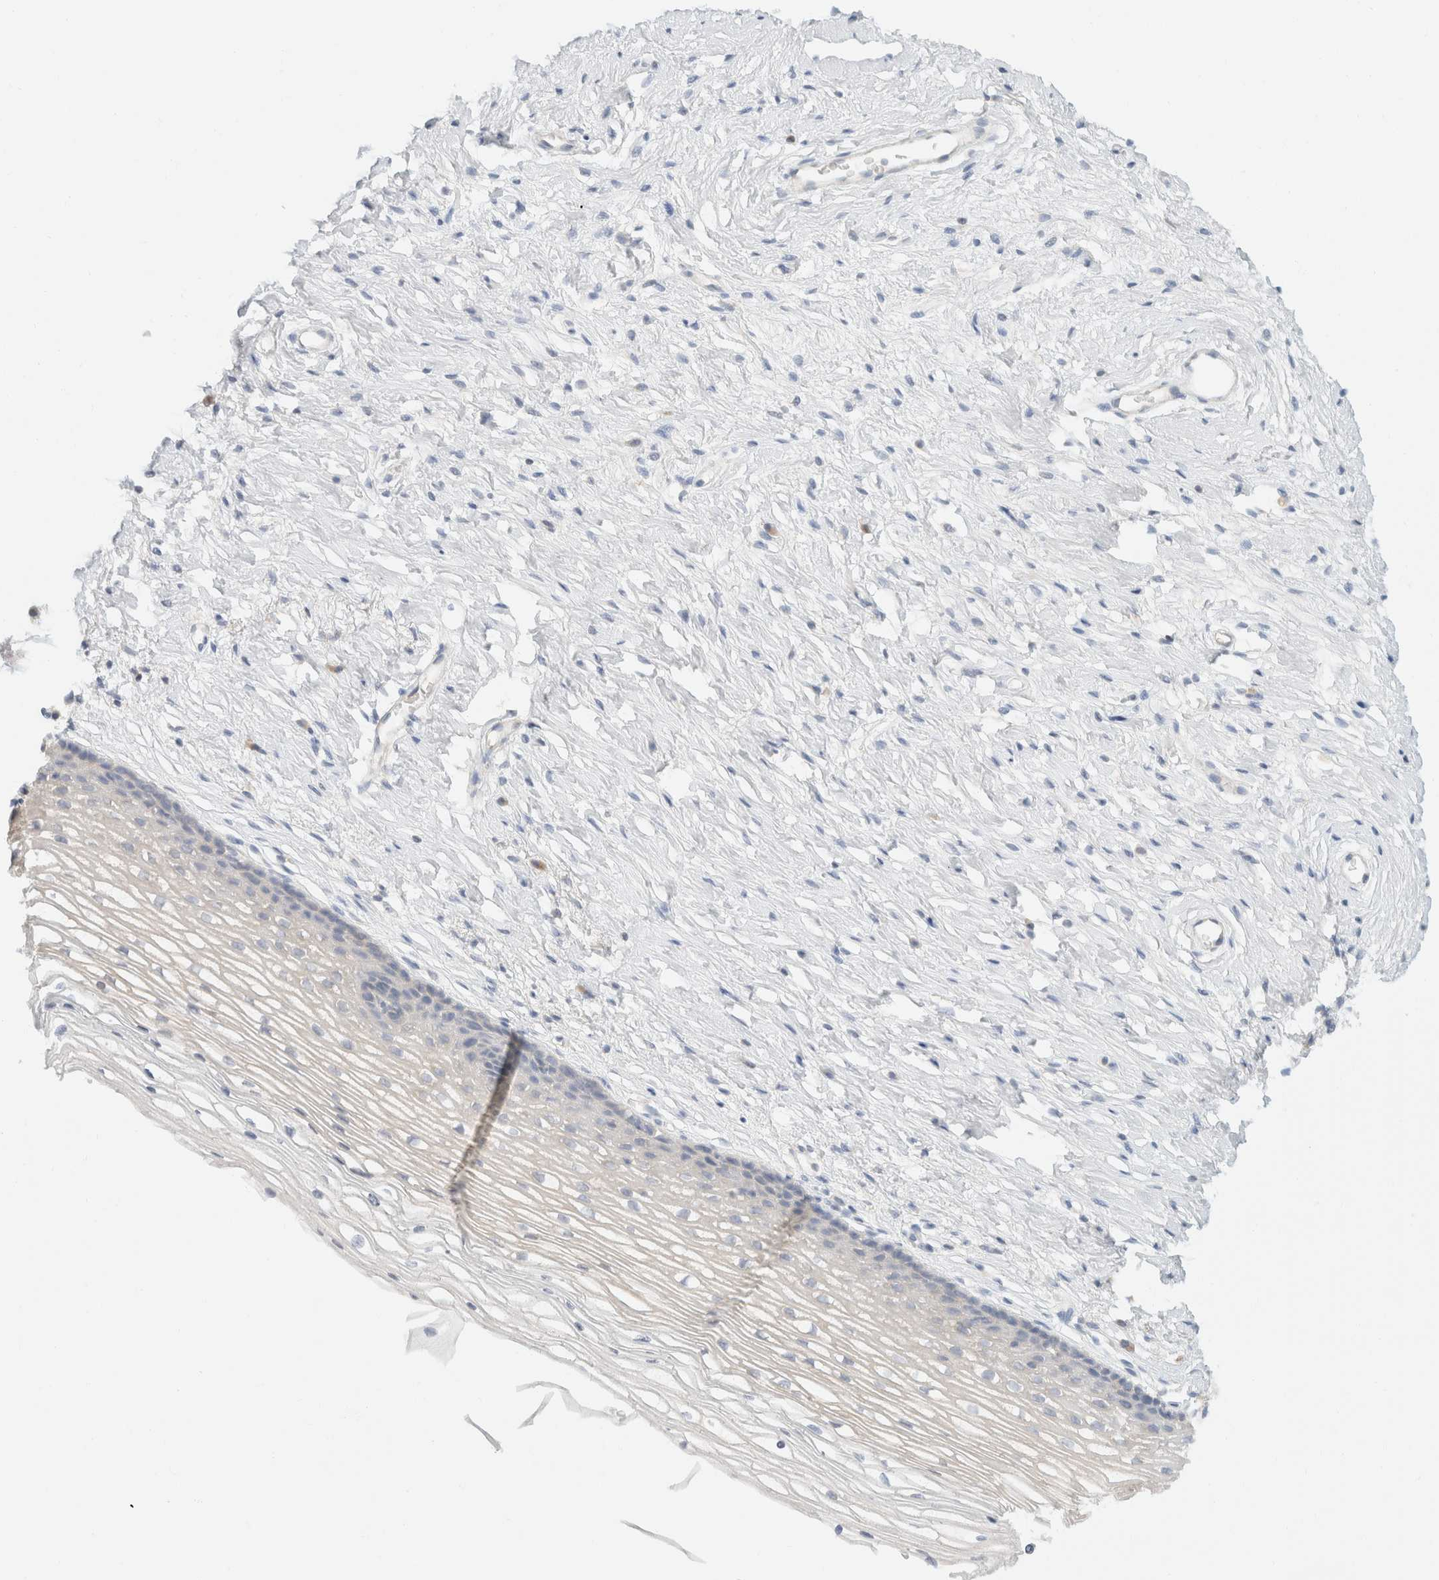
{"staining": {"intensity": "negative", "quantity": "none", "location": "none"}, "tissue": "cervix", "cell_type": "Glandular cells", "image_type": "normal", "snomed": [{"axis": "morphology", "description": "Normal tissue, NOS"}, {"axis": "topography", "description": "Cervix"}], "caption": "High power microscopy photomicrograph of an immunohistochemistry image of benign cervix, revealing no significant staining in glandular cells.", "gene": "SH3GLB2", "patient": {"sex": "female", "age": 77}}